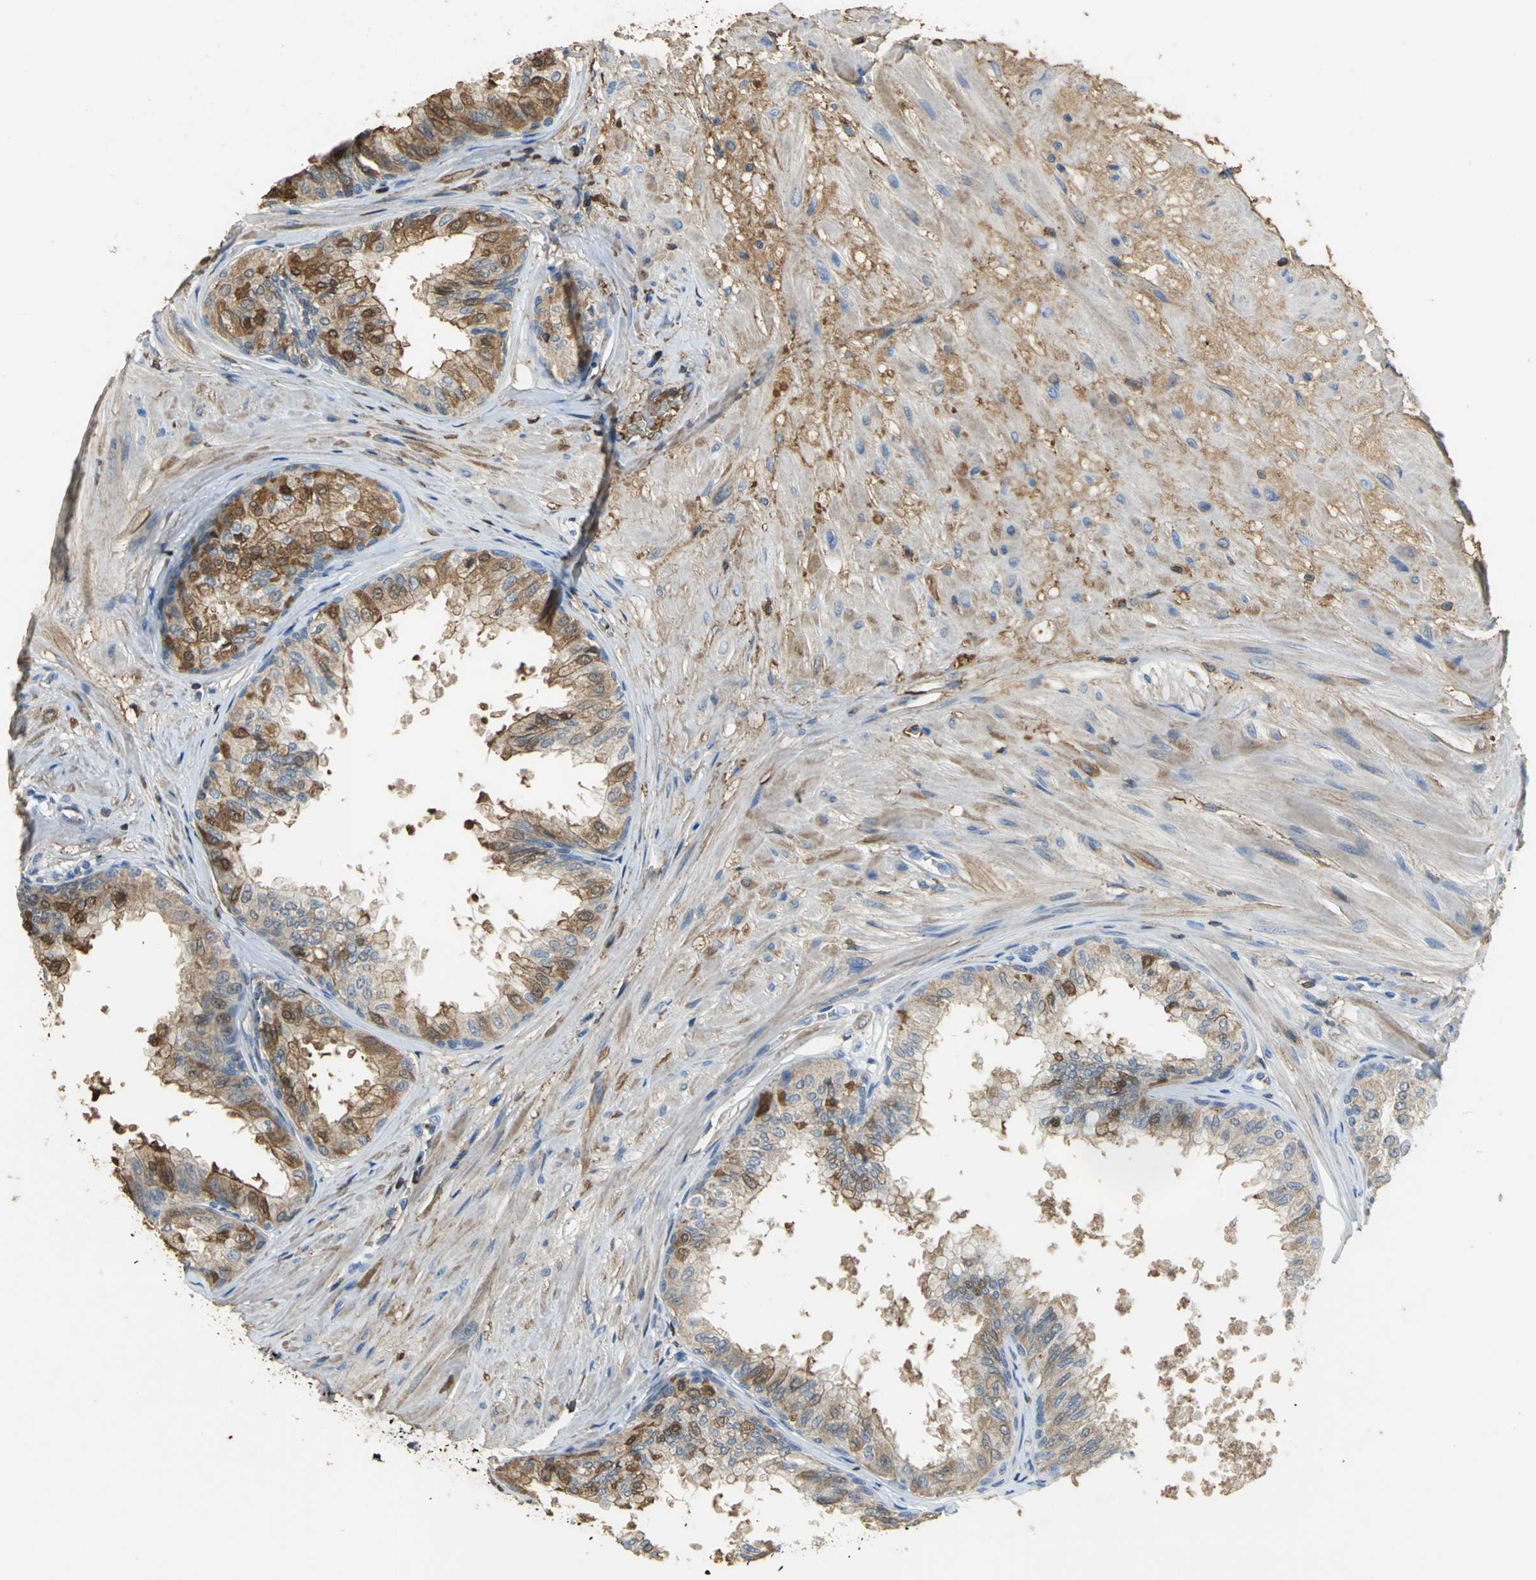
{"staining": {"intensity": "strong", "quantity": ">75%", "location": "cytoplasmic/membranous,nuclear"}, "tissue": "prostate", "cell_type": "Glandular cells", "image_type": "normal", "snomed": [{"axis": "morphology", "description": "Normal tissue, NOS"}, {"axis": "topography", "description": "Prostate"}, {"axis": "topography", "description": "Seminal veicle"}], "caption": "Protein expression analysis of unremarkable human prostate reveals strong cytoplasmic/membranous,nuclear staining in approximately >75% of glandular cells. The protein of interest is shown in brown color, while the nuclei are stained blue.", "gene": "GYG2", "patient": {"sex": "male", "age": 60}}